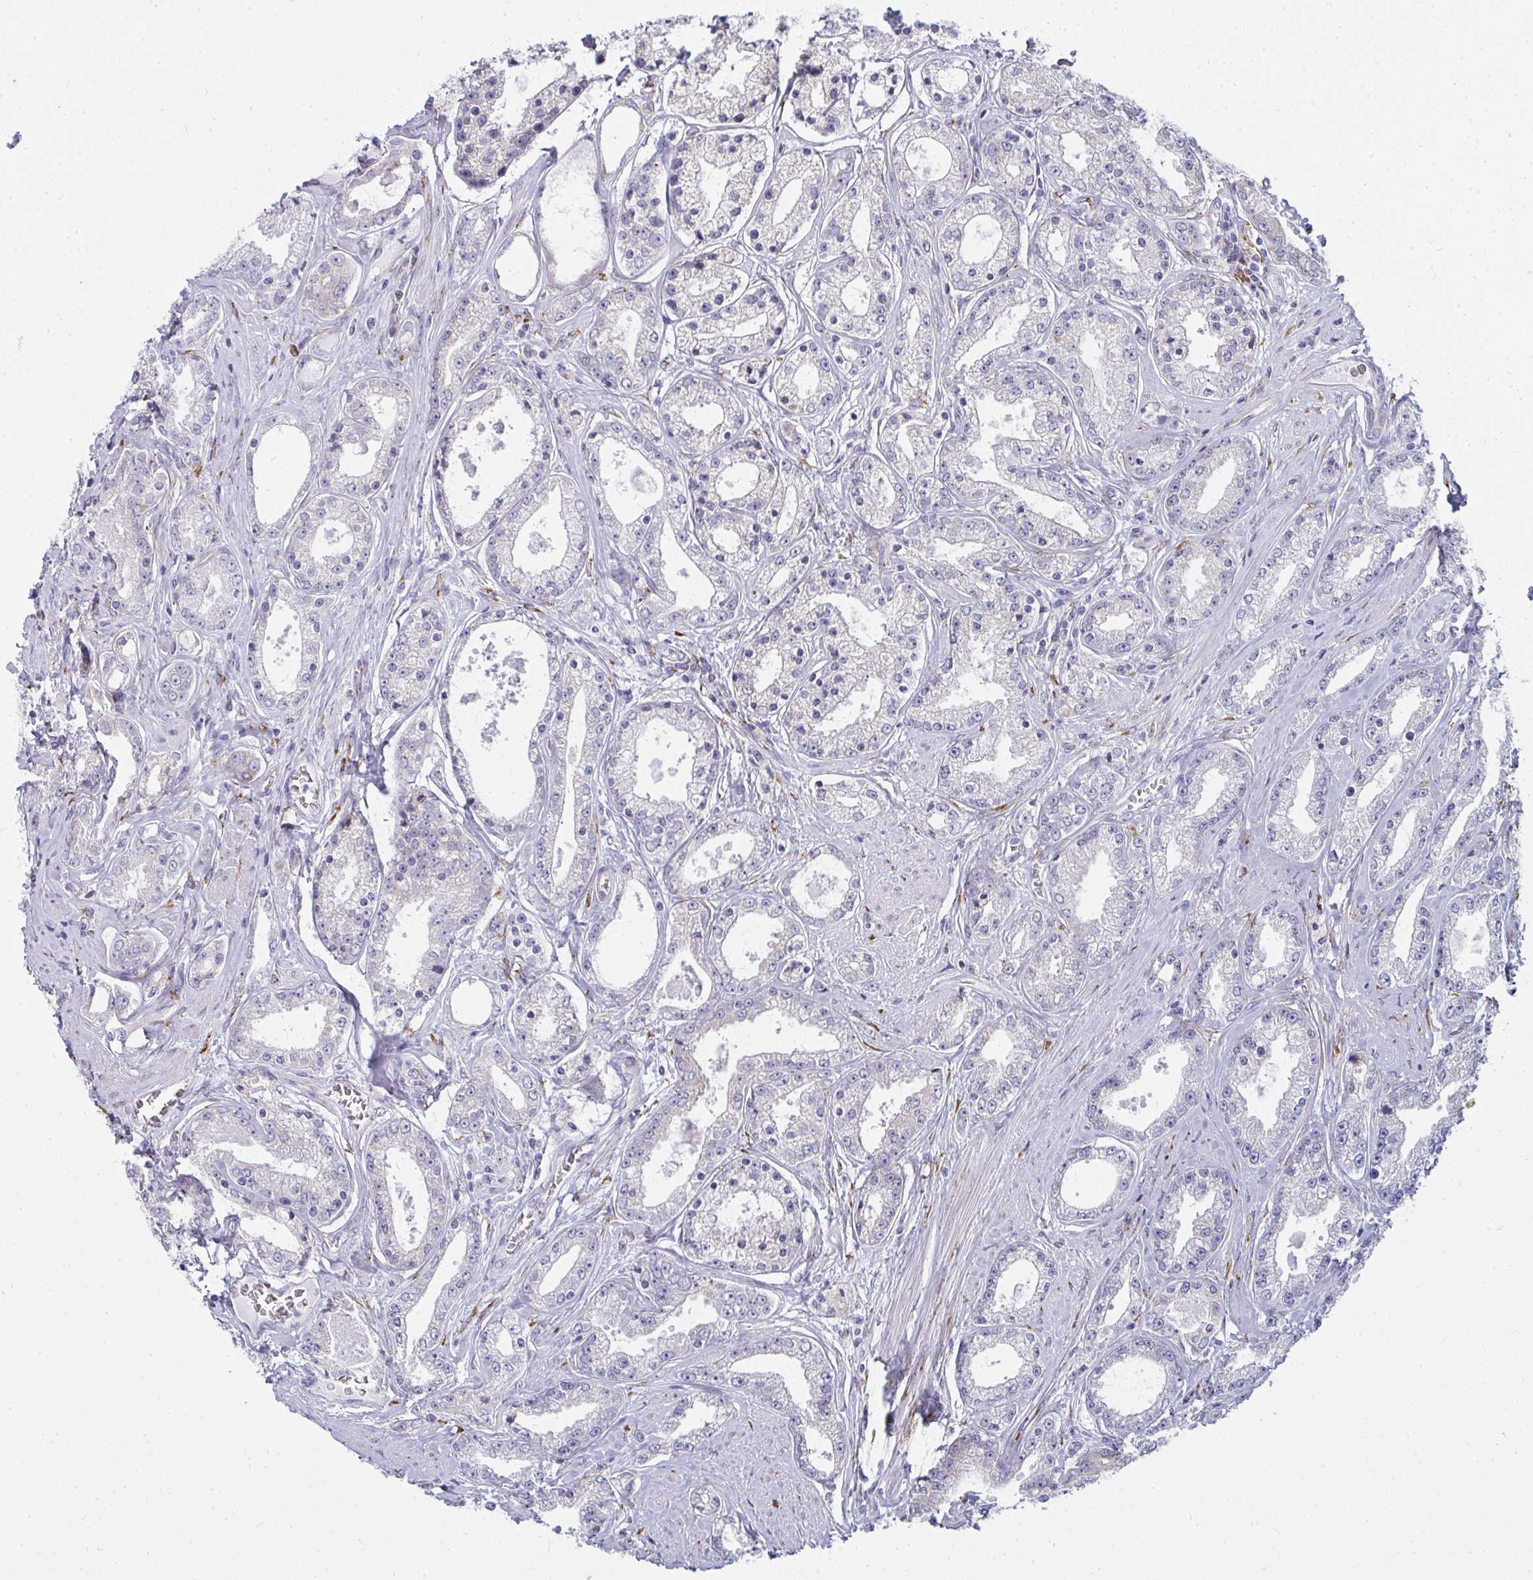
{"staining": {"intensity": "negative", "quantity": "none", "location": "none"}, "tissue": "prostate cancer", "cell_type": "Tumor cells", "image_type": "cancer", "snomed": [{"axis": "morphology", "description": "Adenocarcinoma, High grade"}, {"axis": "topography", "description": "Prostate"}], "caption": "The image shows no staining of tumor cells in prostate adenocarcinoma (high-grade). (Brightfield microscopy of DAB (3,3'-diaminobenzidine) IHC at high magnification).", "gene": "SHROOM1", "patient": {"sex": "male", "age": 66}}